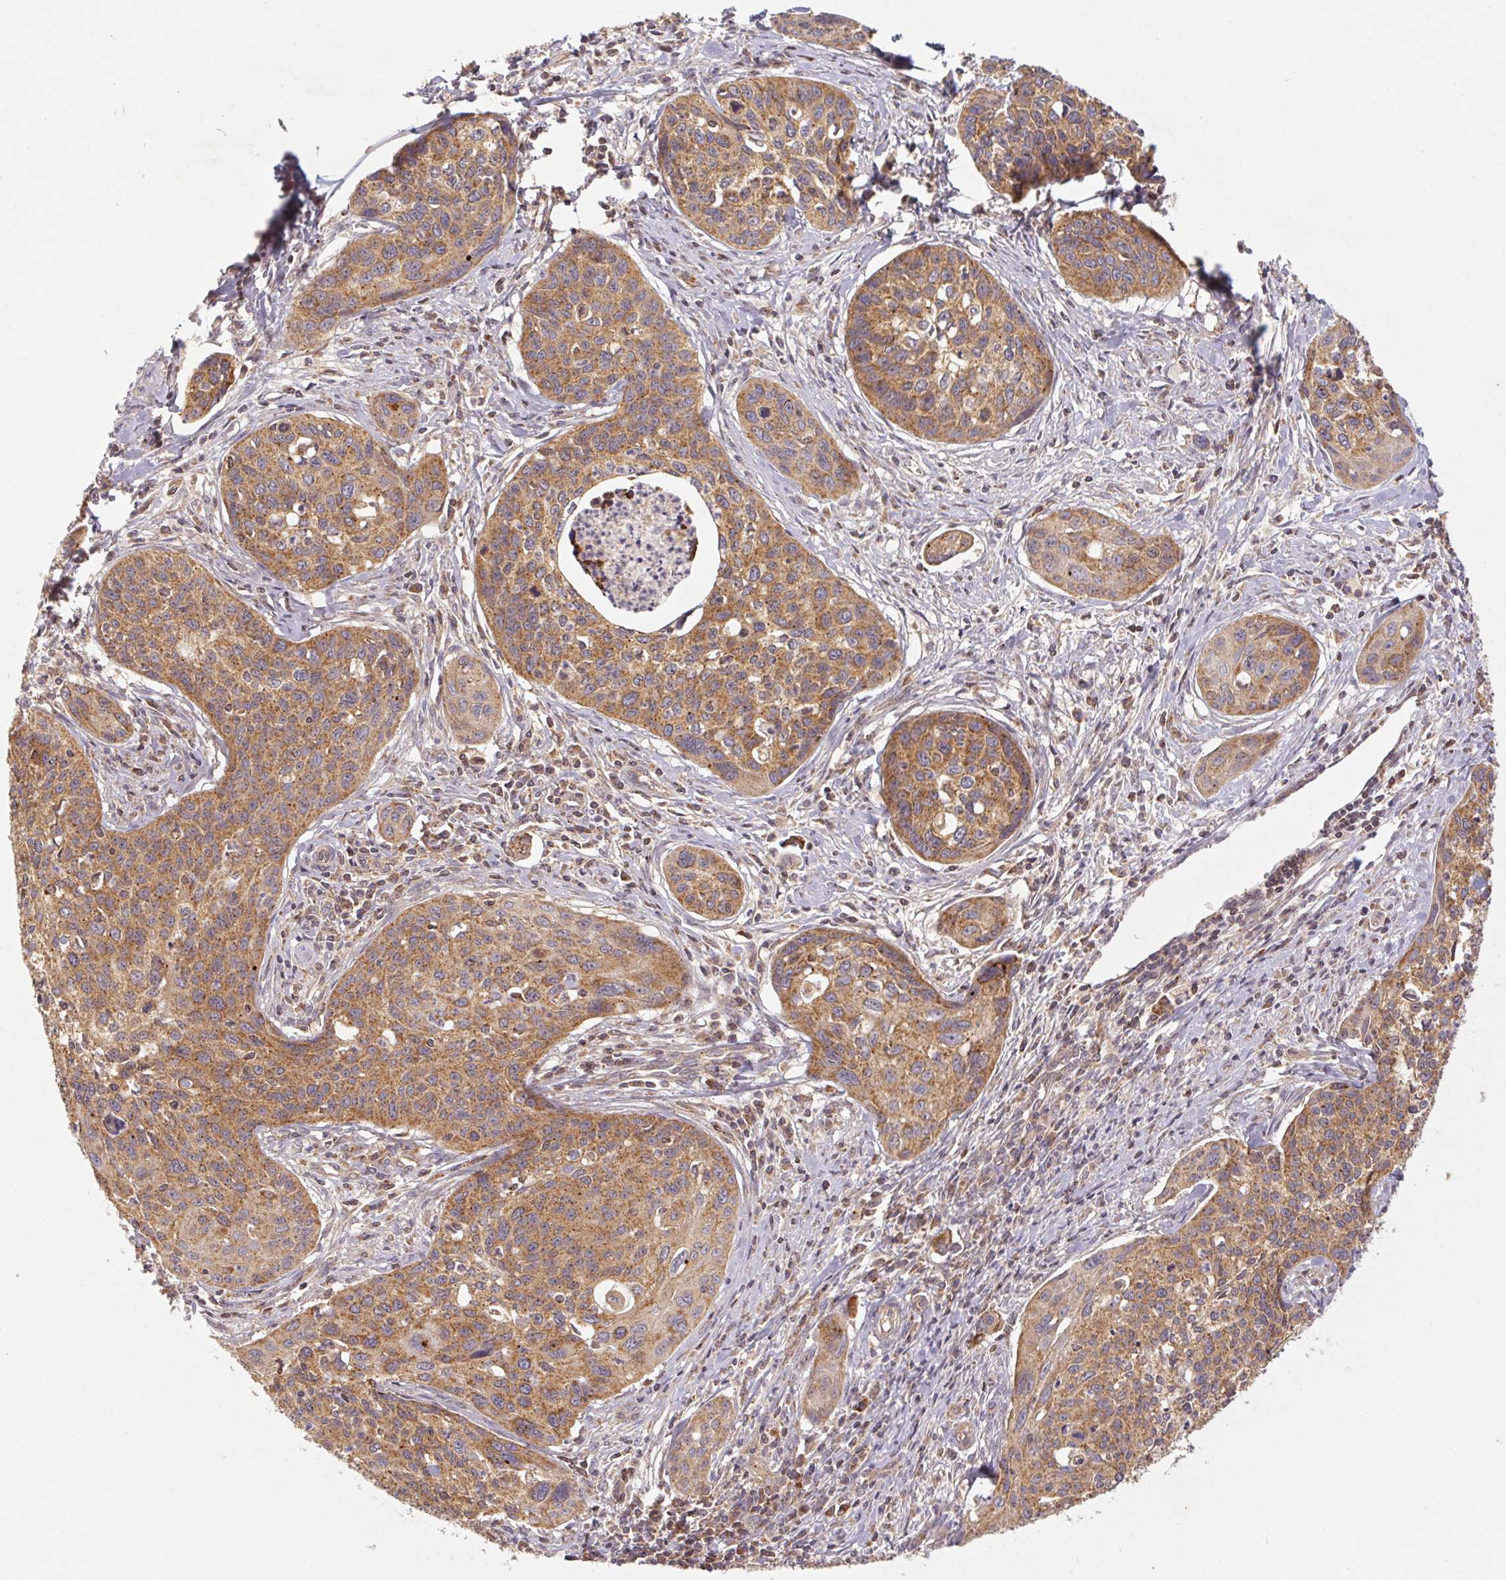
{"staining": {"intensity": "moderate", "quantity": ">75%", "location": "cytoplasmic/membranous"}, "tissue": "cervical cancer", "cell_type": "Tumor cells", "image_type": "cancer", "snomed": [{"axis": "morphology", "description": "Squamous cell carcinoma, NOS"}, {"axis": "topography", "description": "Cervix"}], "caption": "This photomicrograph displays cervical cancer (squamous cell carcinoma) stained with IHC to label a protein in brown. The cytoplasmic/membranous of tumor cells show moderate positivity for the protein. Nuclei are counter-stained blue.", "gene": "MTHFD1", "patient": {"sex": "female", "age": 31}}